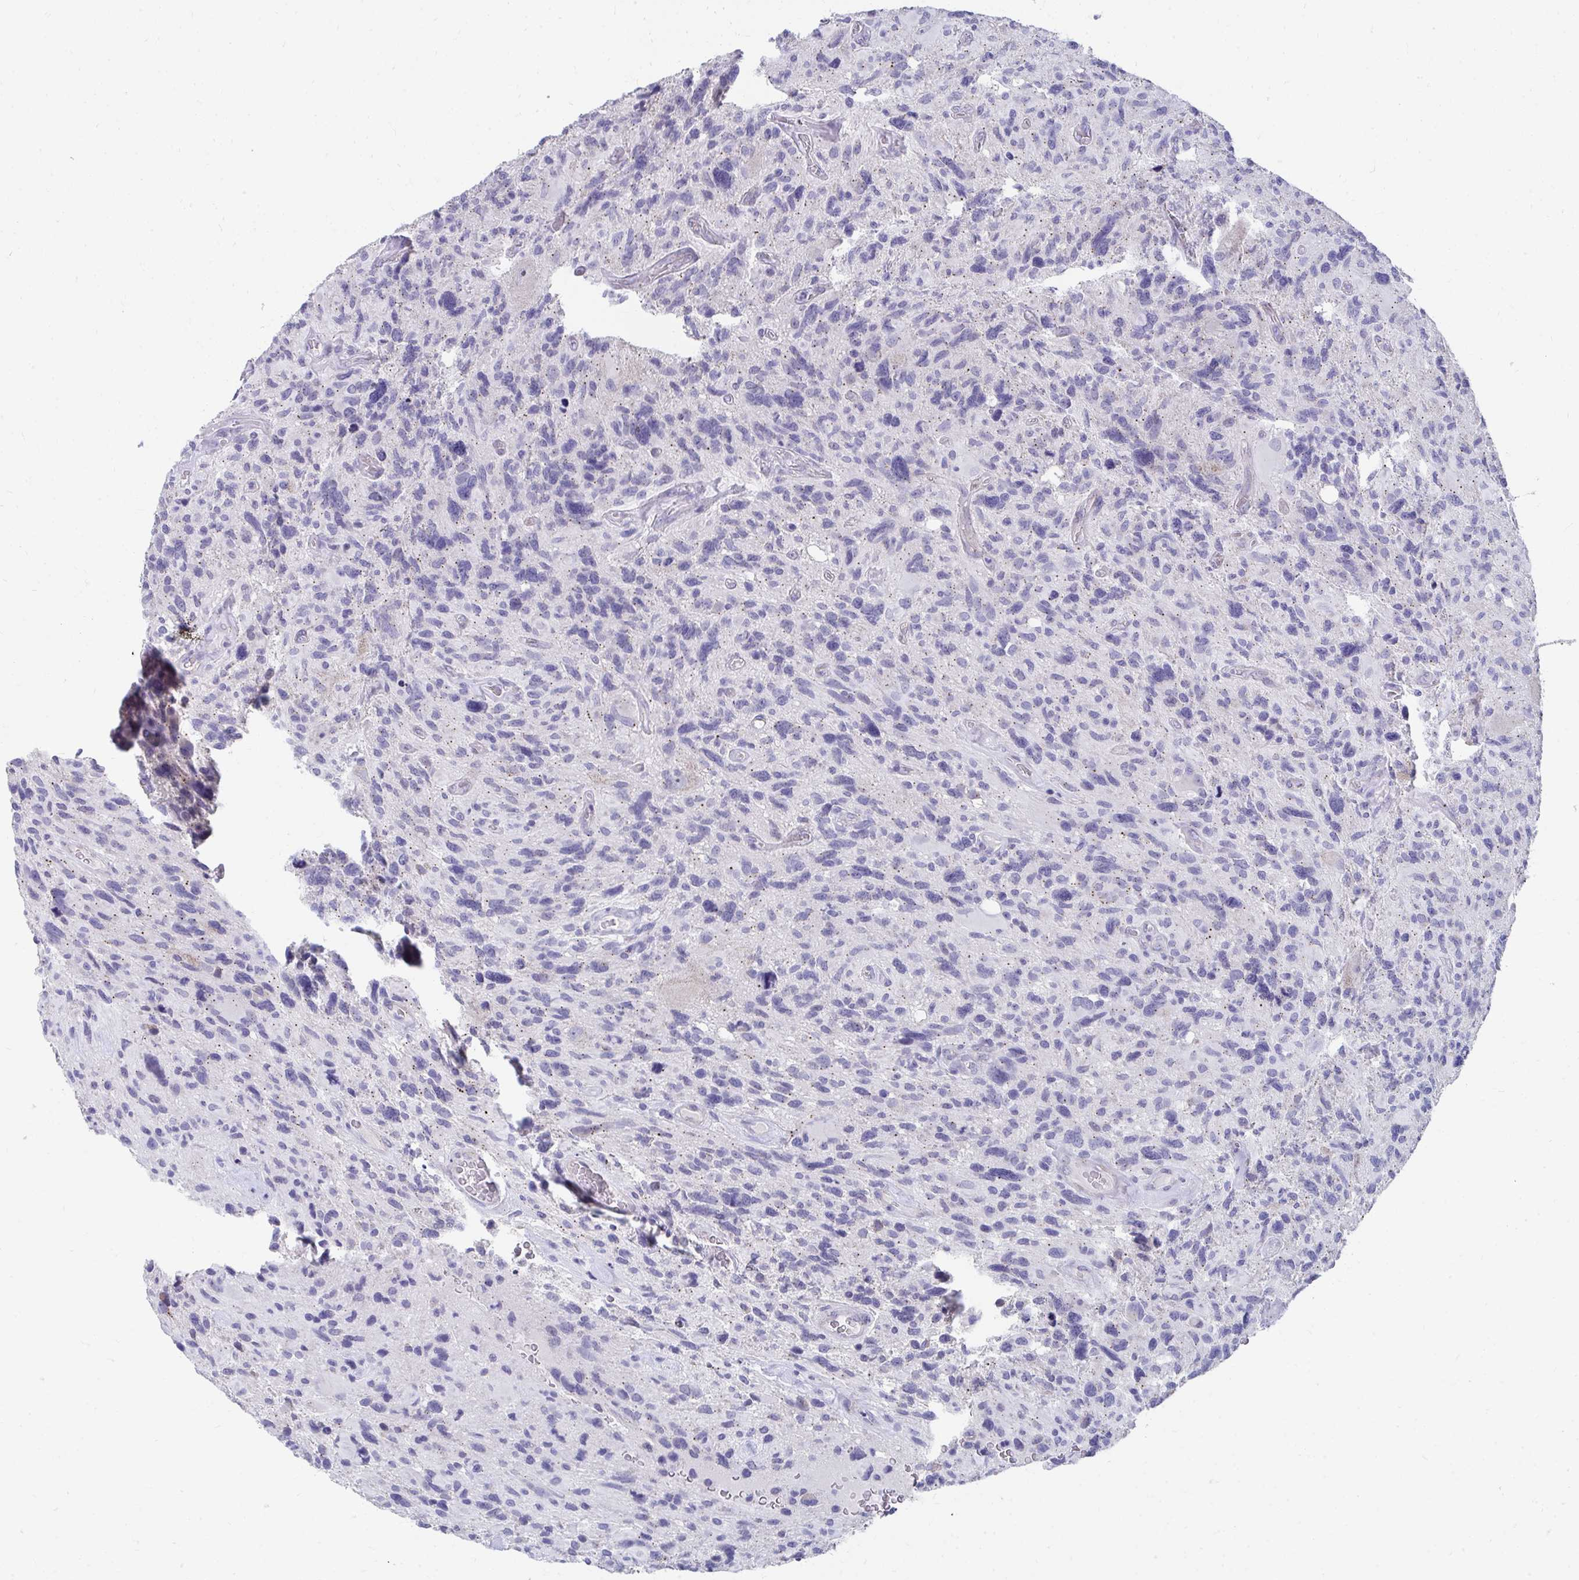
{"staining": {"intensity": "negative", "quantity": "none", "location": "none"}, "tissue": "glioma", "cell_type": "Tumor cells", "image_type": "cancer", "snomed": [{"axis": "morphology", "description": "Glioma, malignant, High grade"}, {"axis": "topography", "description": "Brain"}], "caption": "Immunohistochemistry (IHC) photomicrograph of neoplastic tissue: malignant glioma (high-grade) stained with DAB (3,3'-diaminobenzidine) displays no significant protein positivity in tumor cells. (Stains: DAB (3,3'-diaminobenzidine) immunohistochemistry with hematoxylin counter stain, Microscopy: brightfield microscopy at high magnification).", "gene": "TMPRSS2", "patient": {"sex": "male", "age": 49}}